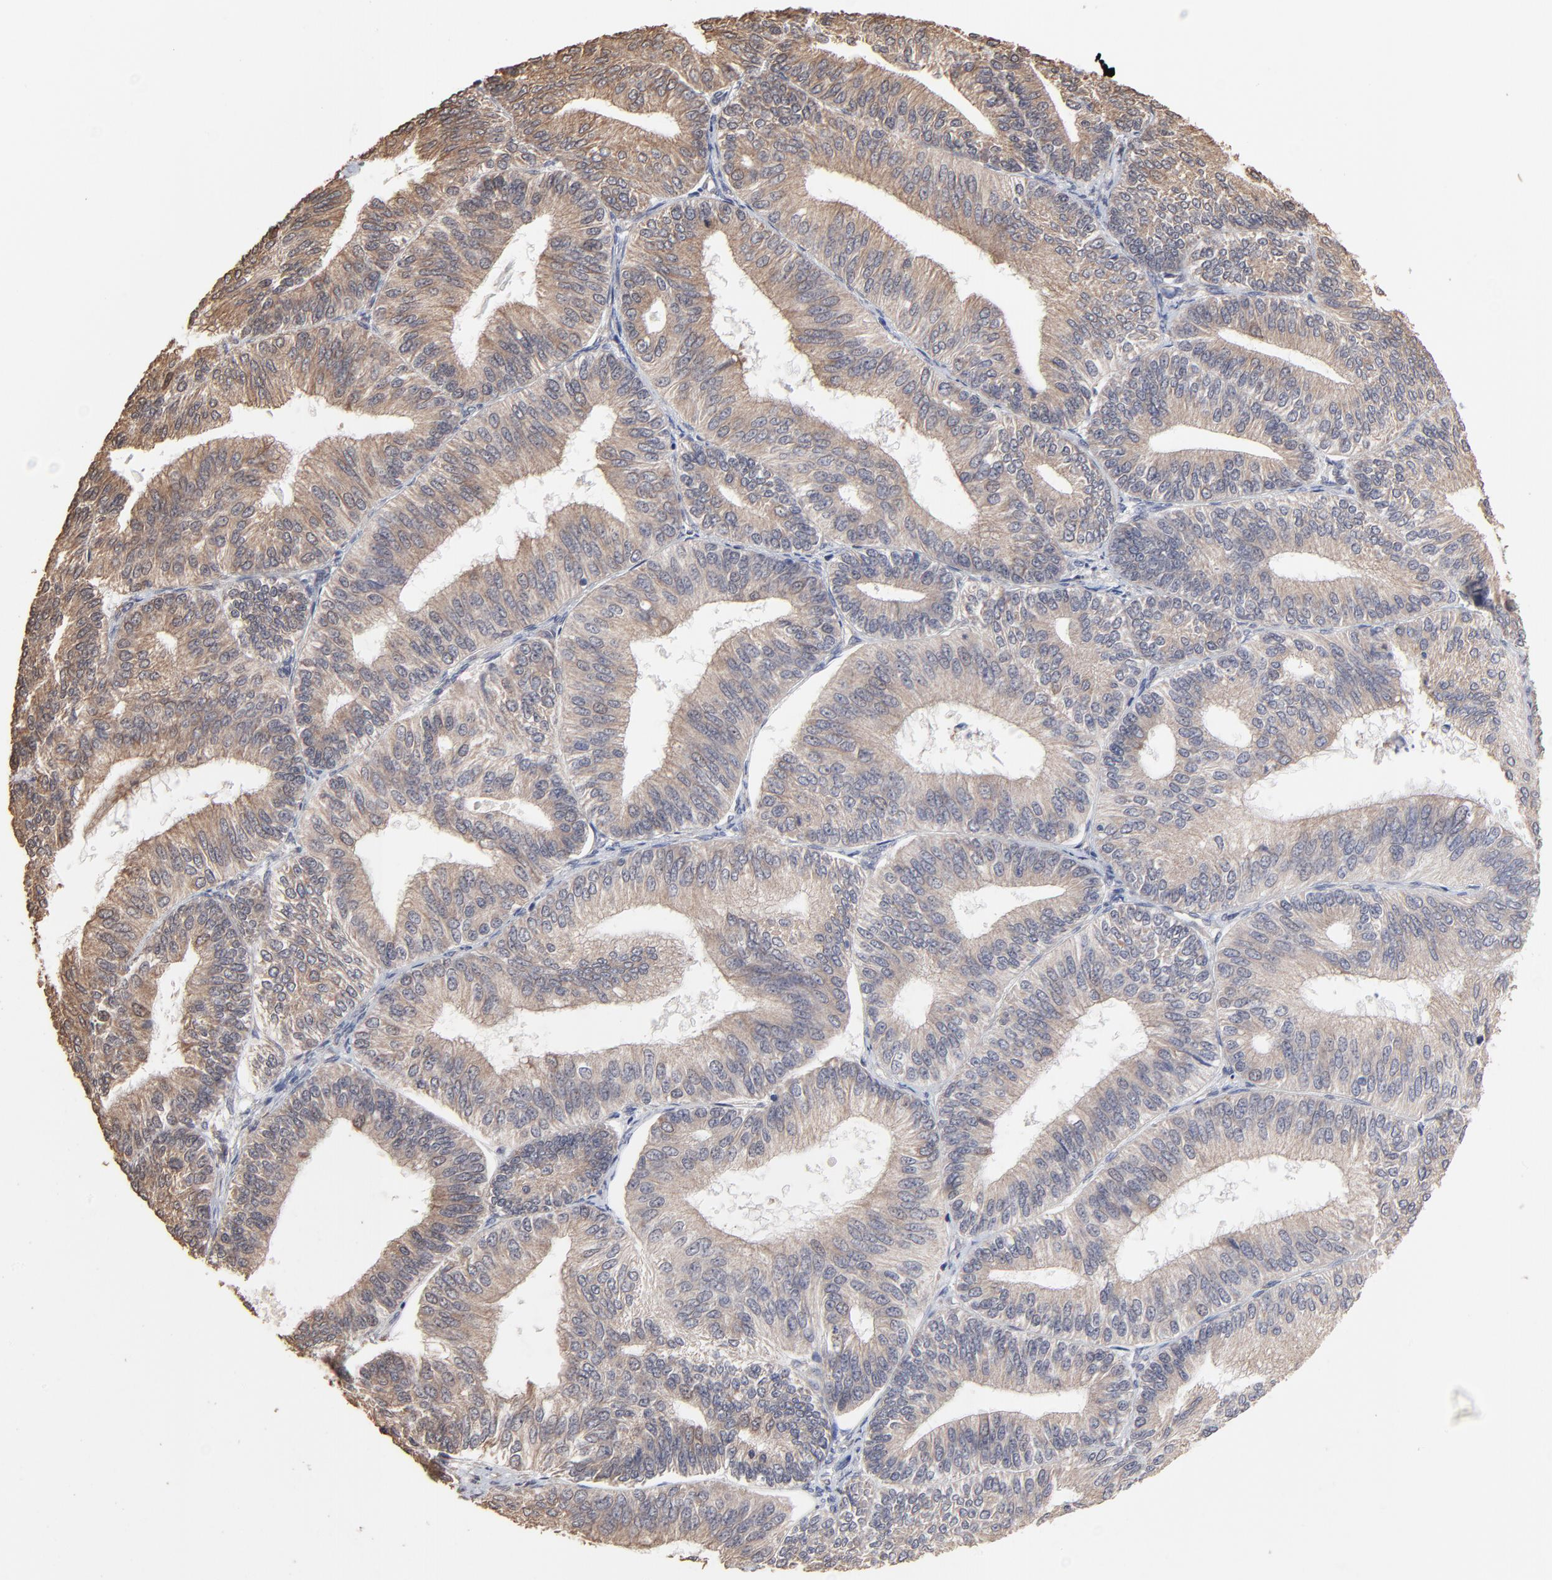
{"staining": {"intensity": "weak", "quantity": "25%-75%", "location": "cytoplasmic/membranous"}, "tissue": "endometrial cancer", "cell_type": "Tumor cells", "image_type": "cancer", "snomed": [{"axis": "morphology", "description": "Adenocarcinoma, NOS"}, {"axis": "topography", "description": "Endometrium"}], "caption": "Weak cytoplasmic/membranous staining is identified in approximately 25%-75% of tumor cells in endometrial adenocarcinoma. The protein of interest is stained brown, and the nuclei are stained in blue (DAB IHC with brightfield microscopy, high magnification).", "gene": "CHM", "patient": {"sex": "female", "age": 55}}